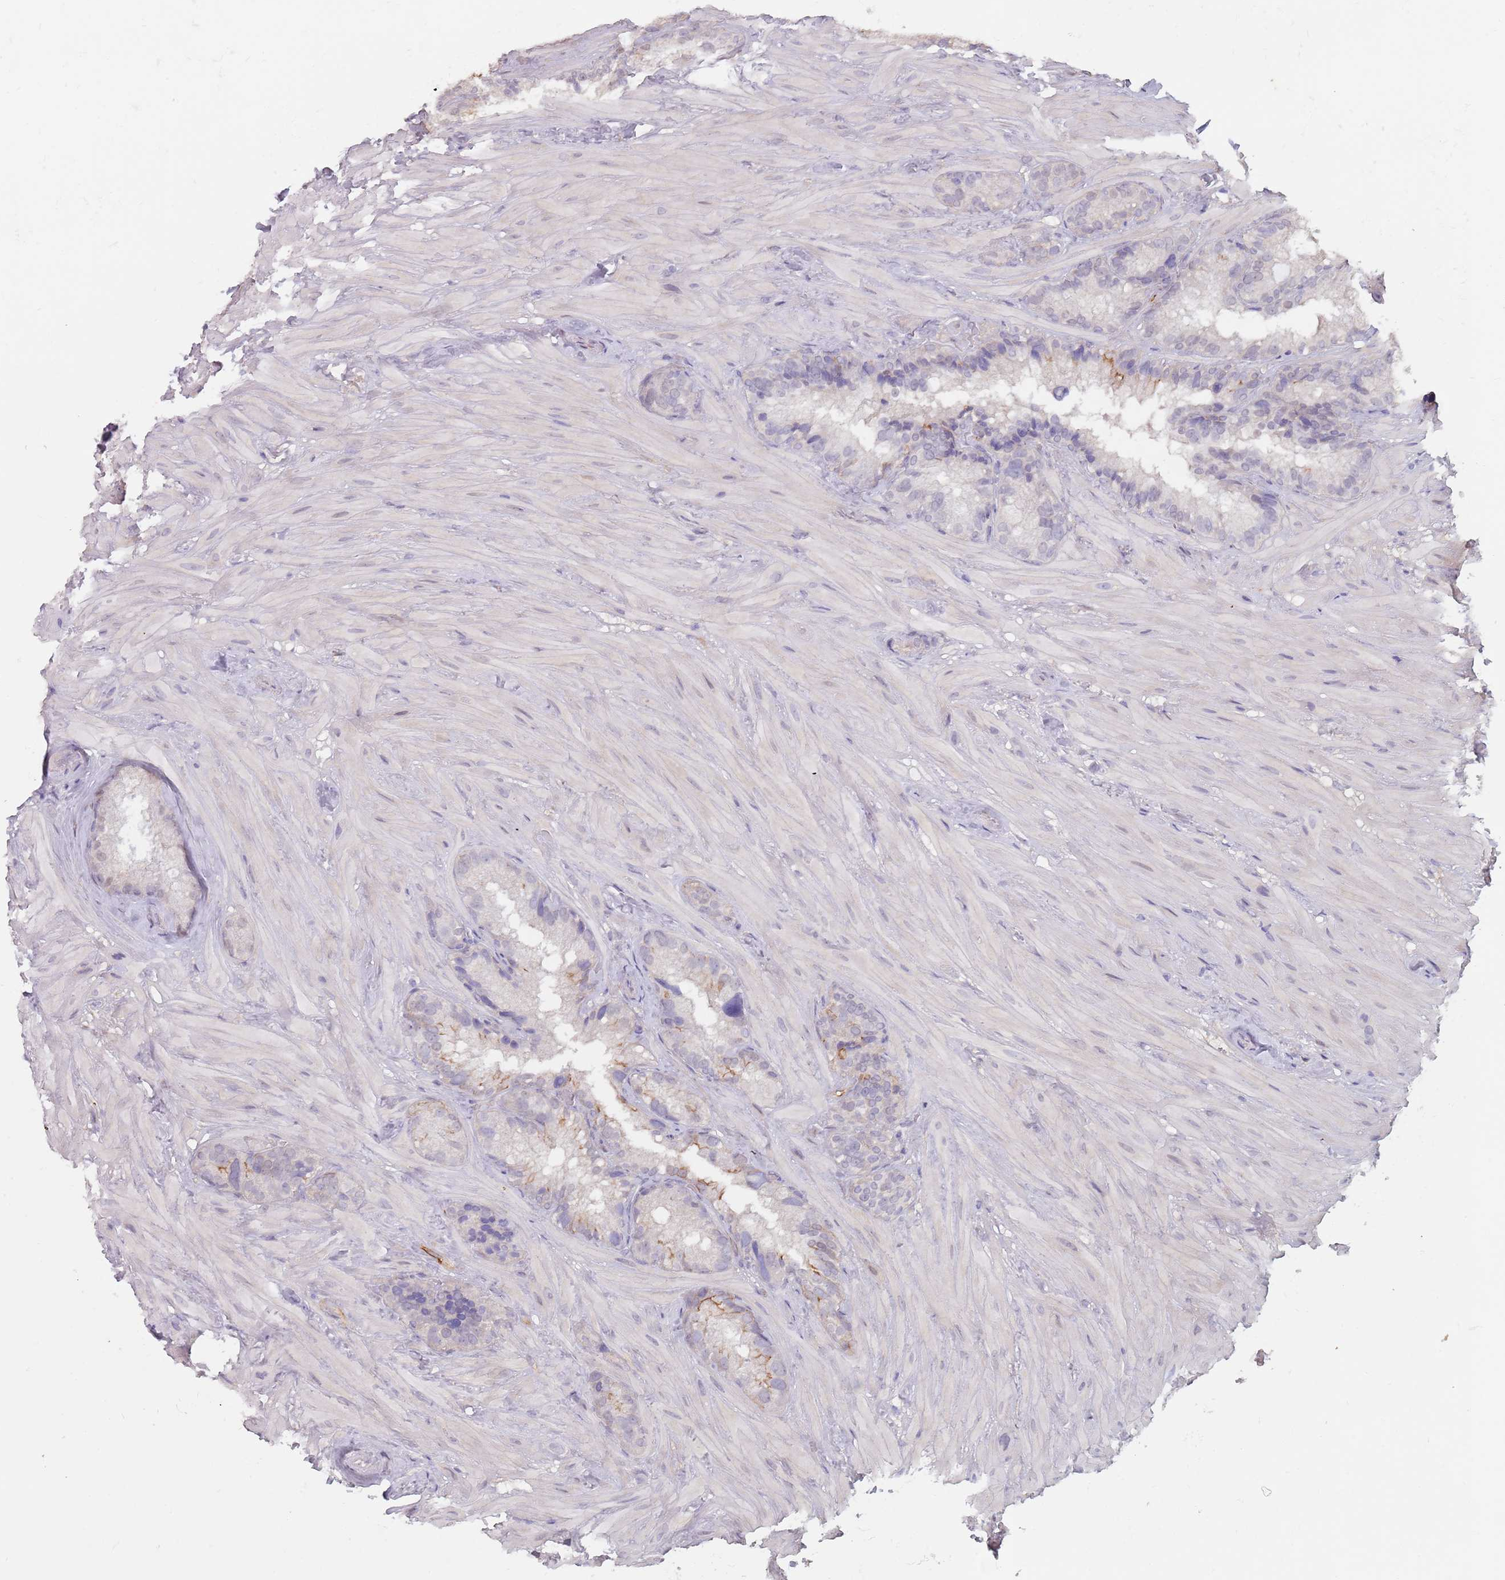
{"staining": {"intensity": "moderate", "quantity": "<25%", "location": "cytoplasmic/membranous"}, "tissue": "seminal vesicle", "cell_type": "Glandular cells", "image_type": "normal", "snomed": [{"axis": "morphology", "description": "Normal tissue, NOS"}, {"axis": "topography", "description": "Prostate"}, {"axis": "topography", "description": "Seminal veicle"}], "caption": "A high-resolution histopathology image shows immunohistochemistry (IHC) staining of normal seminal vesicle, which shows moderate cytoplasmic/membranous positivity in about <25% of glandular cells. (DAB IHC with brightfield microscopy, high magnification).", "gene": "DXO", "patient": {"sex": "male", "age": 68}}